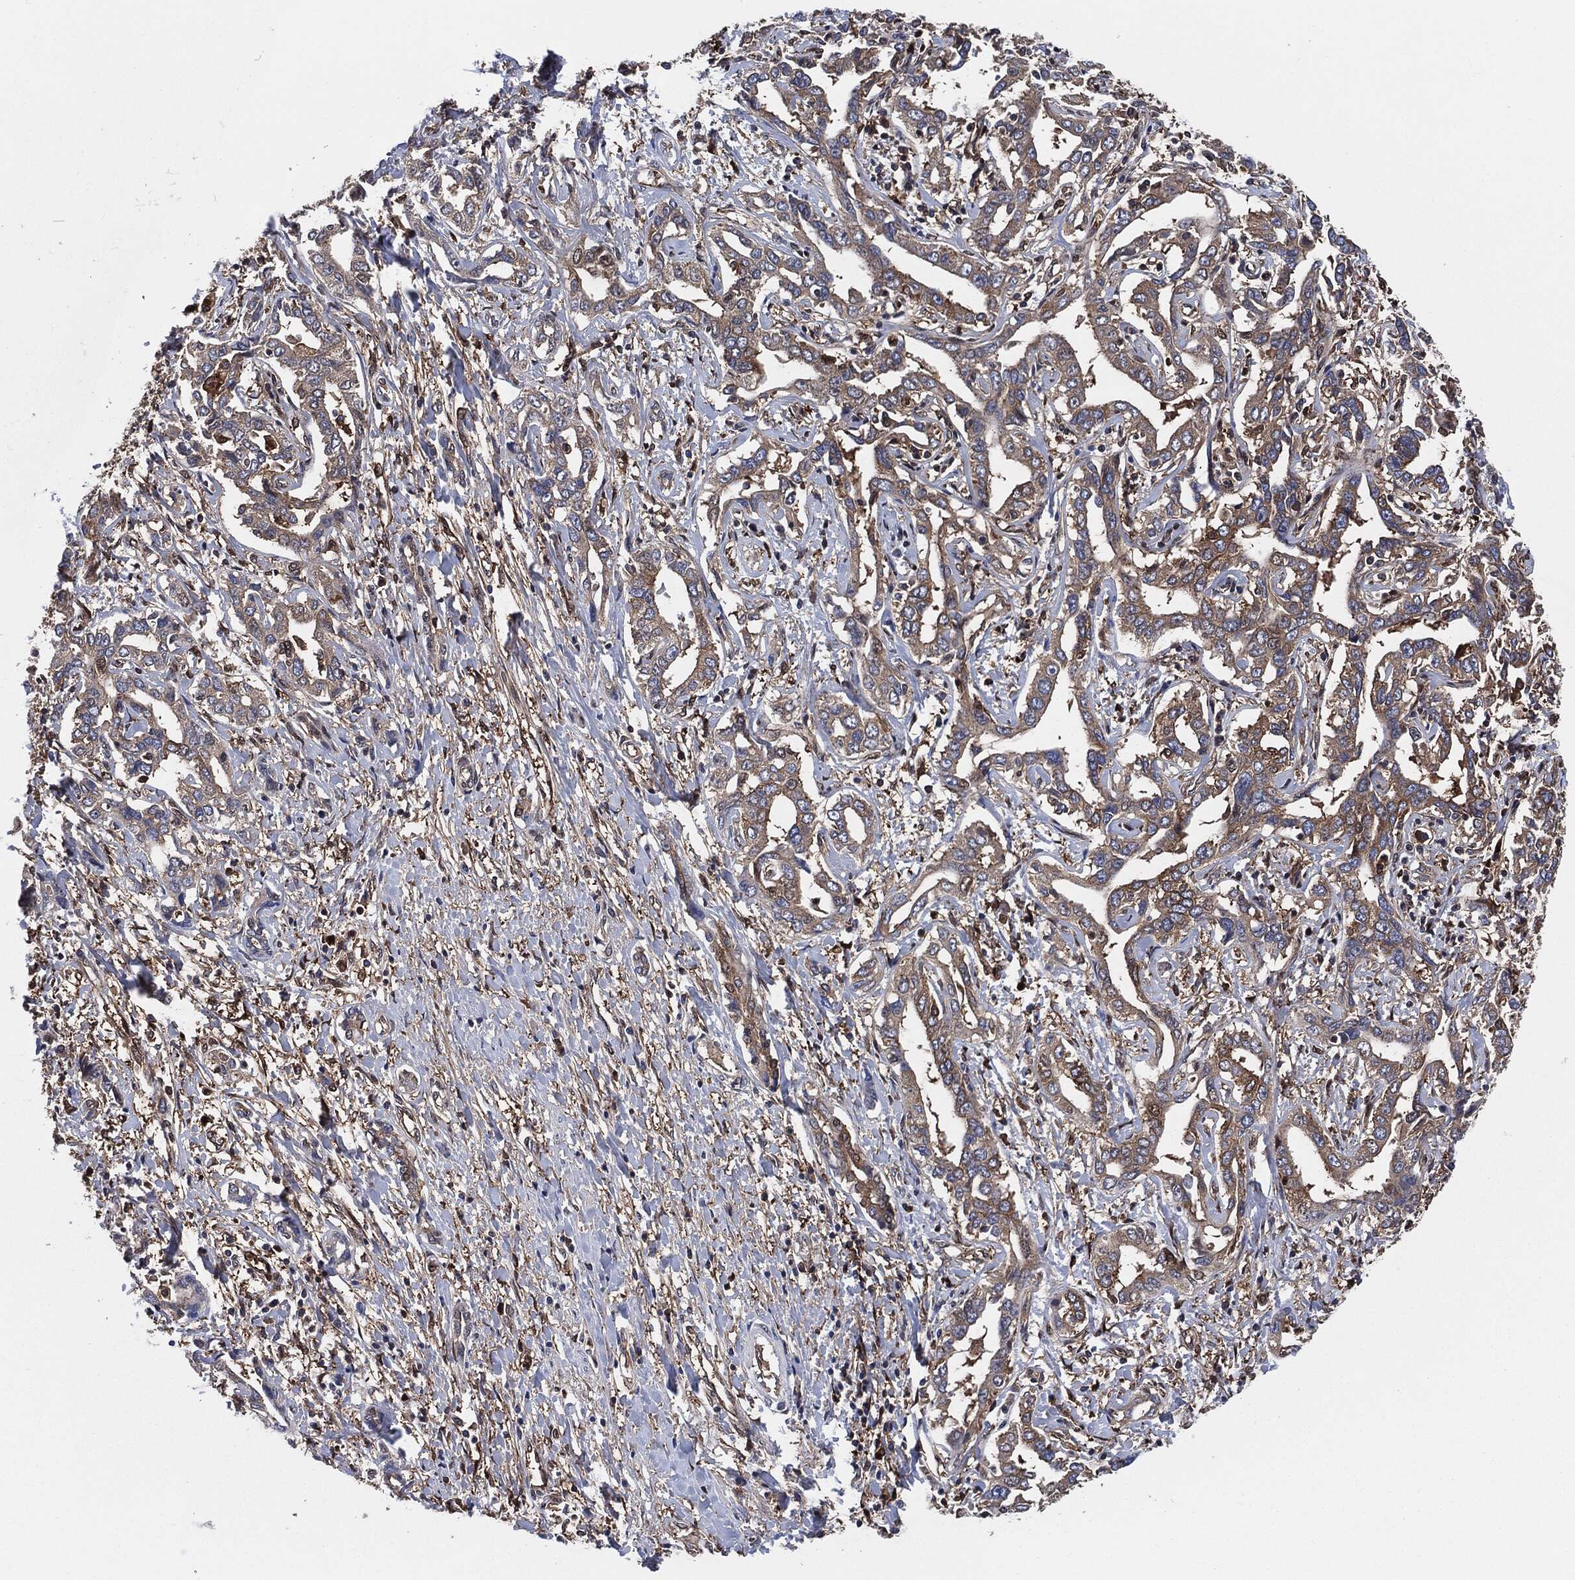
{"staining": {"intensity": "weak", "quantity": ">75%", "location": "cytoplasmic/membranous"}, "tissue": "liver cancer", "cell_type": "Tumor cells", "image_type": "cancer", "snomed": [{"axis": "morphology", "description": "Cholangiocarcinoma"}, {"axis": "topography", "description": "Liver"}], "caption": "A brown stain labels weak cytoplasmic/membranous positivity of a protein in liver cancer (cholangiocarcinoma) tumor cells.", "gene": "XPNPEP1", "patient": {"sex": "male", "age": 59}}